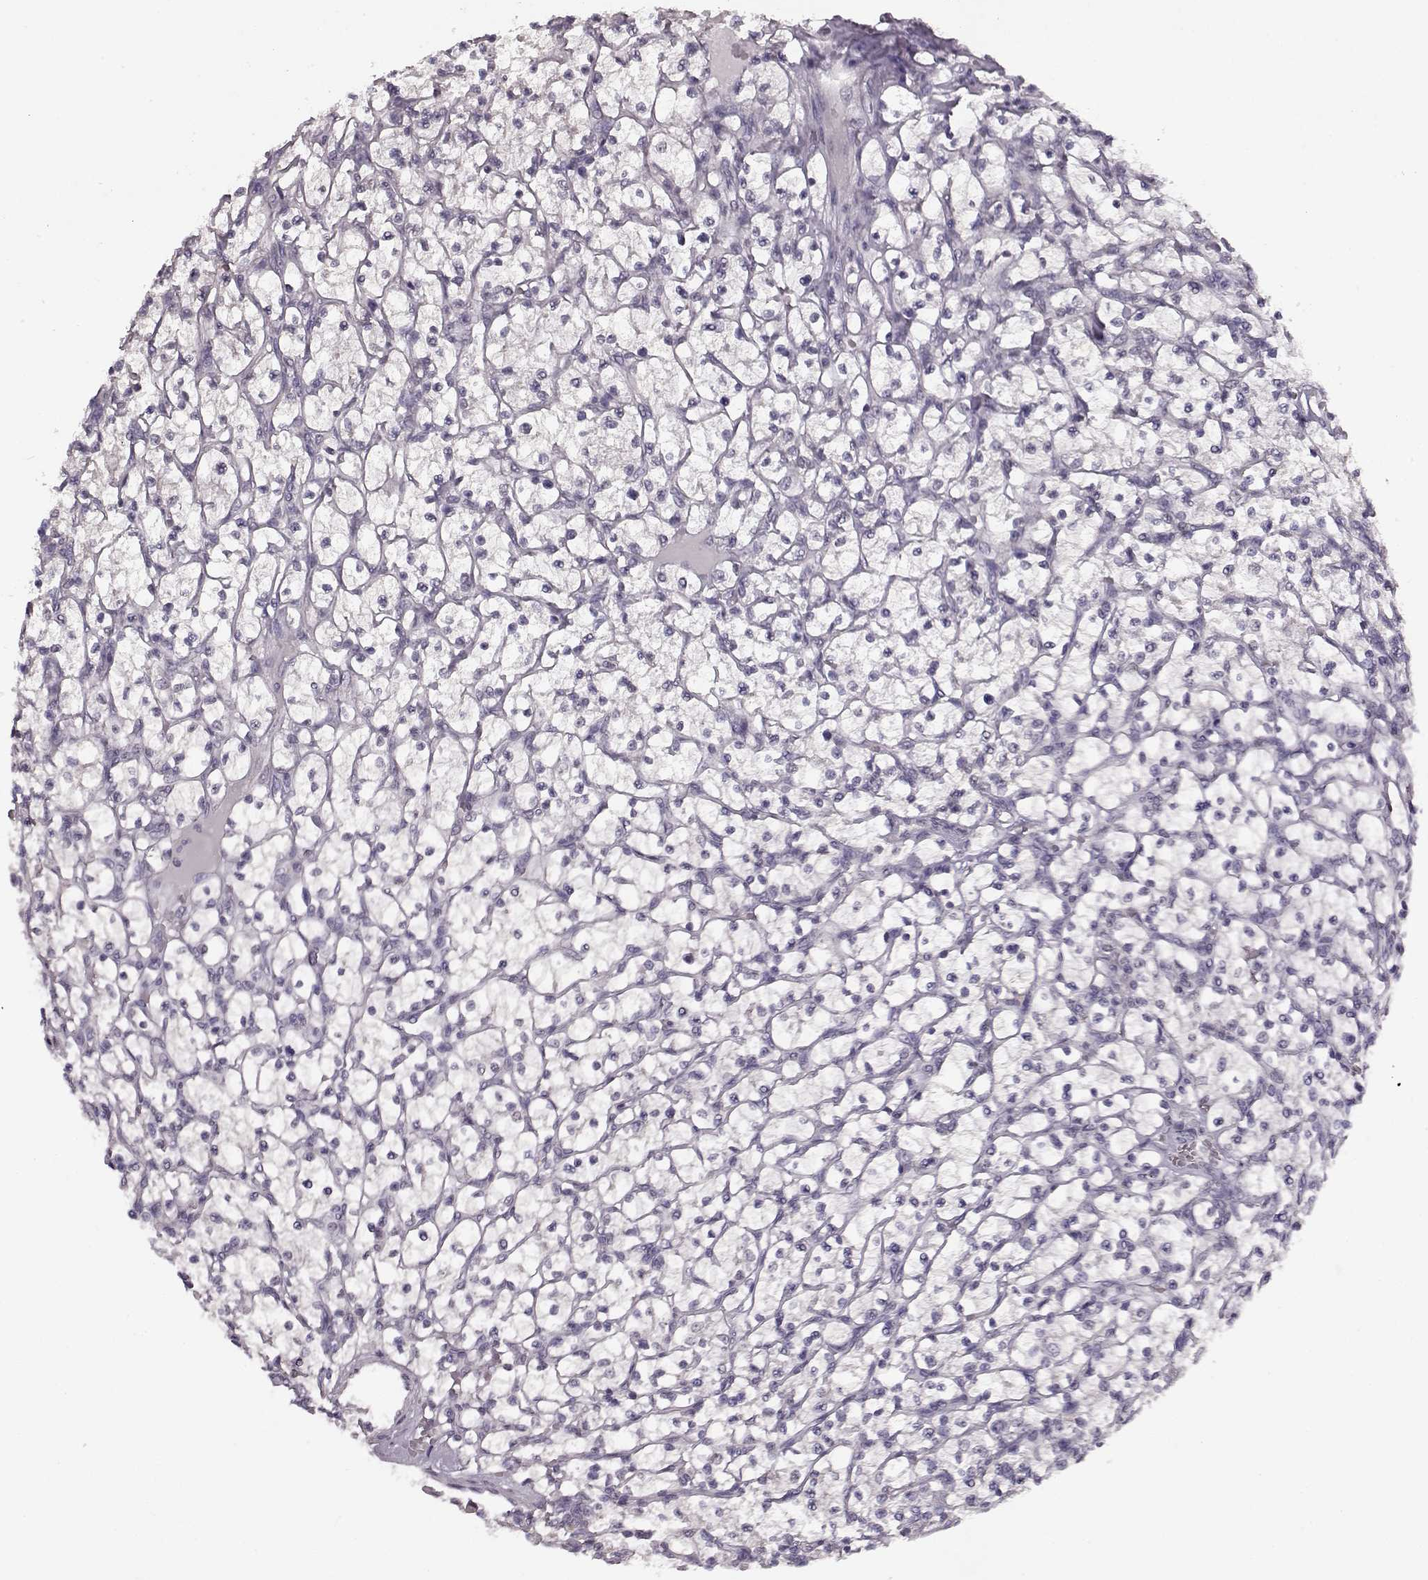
{"staining": {"intensity": "negative", "quantity": "none", "location": "none"}, "tissue": "renal cancer", "cell_type": "Tumor cells", "image_type": "cancer", "snomed": [{"axis": "morphology", "description": "Adenocarcinoma, NOS"}, {"axis": "topography", "description": "Kidney"}], "caption": "DAB immunohistochemical staining of human renal adenocarcinoma exhibits no significant positivity in tumor cells. (DAB (3,3'-diaminobenzidine) immunohistochemistry, high magnification).", "gene": "RP1L1", "patient": {"sex": "female", "age": 64}}